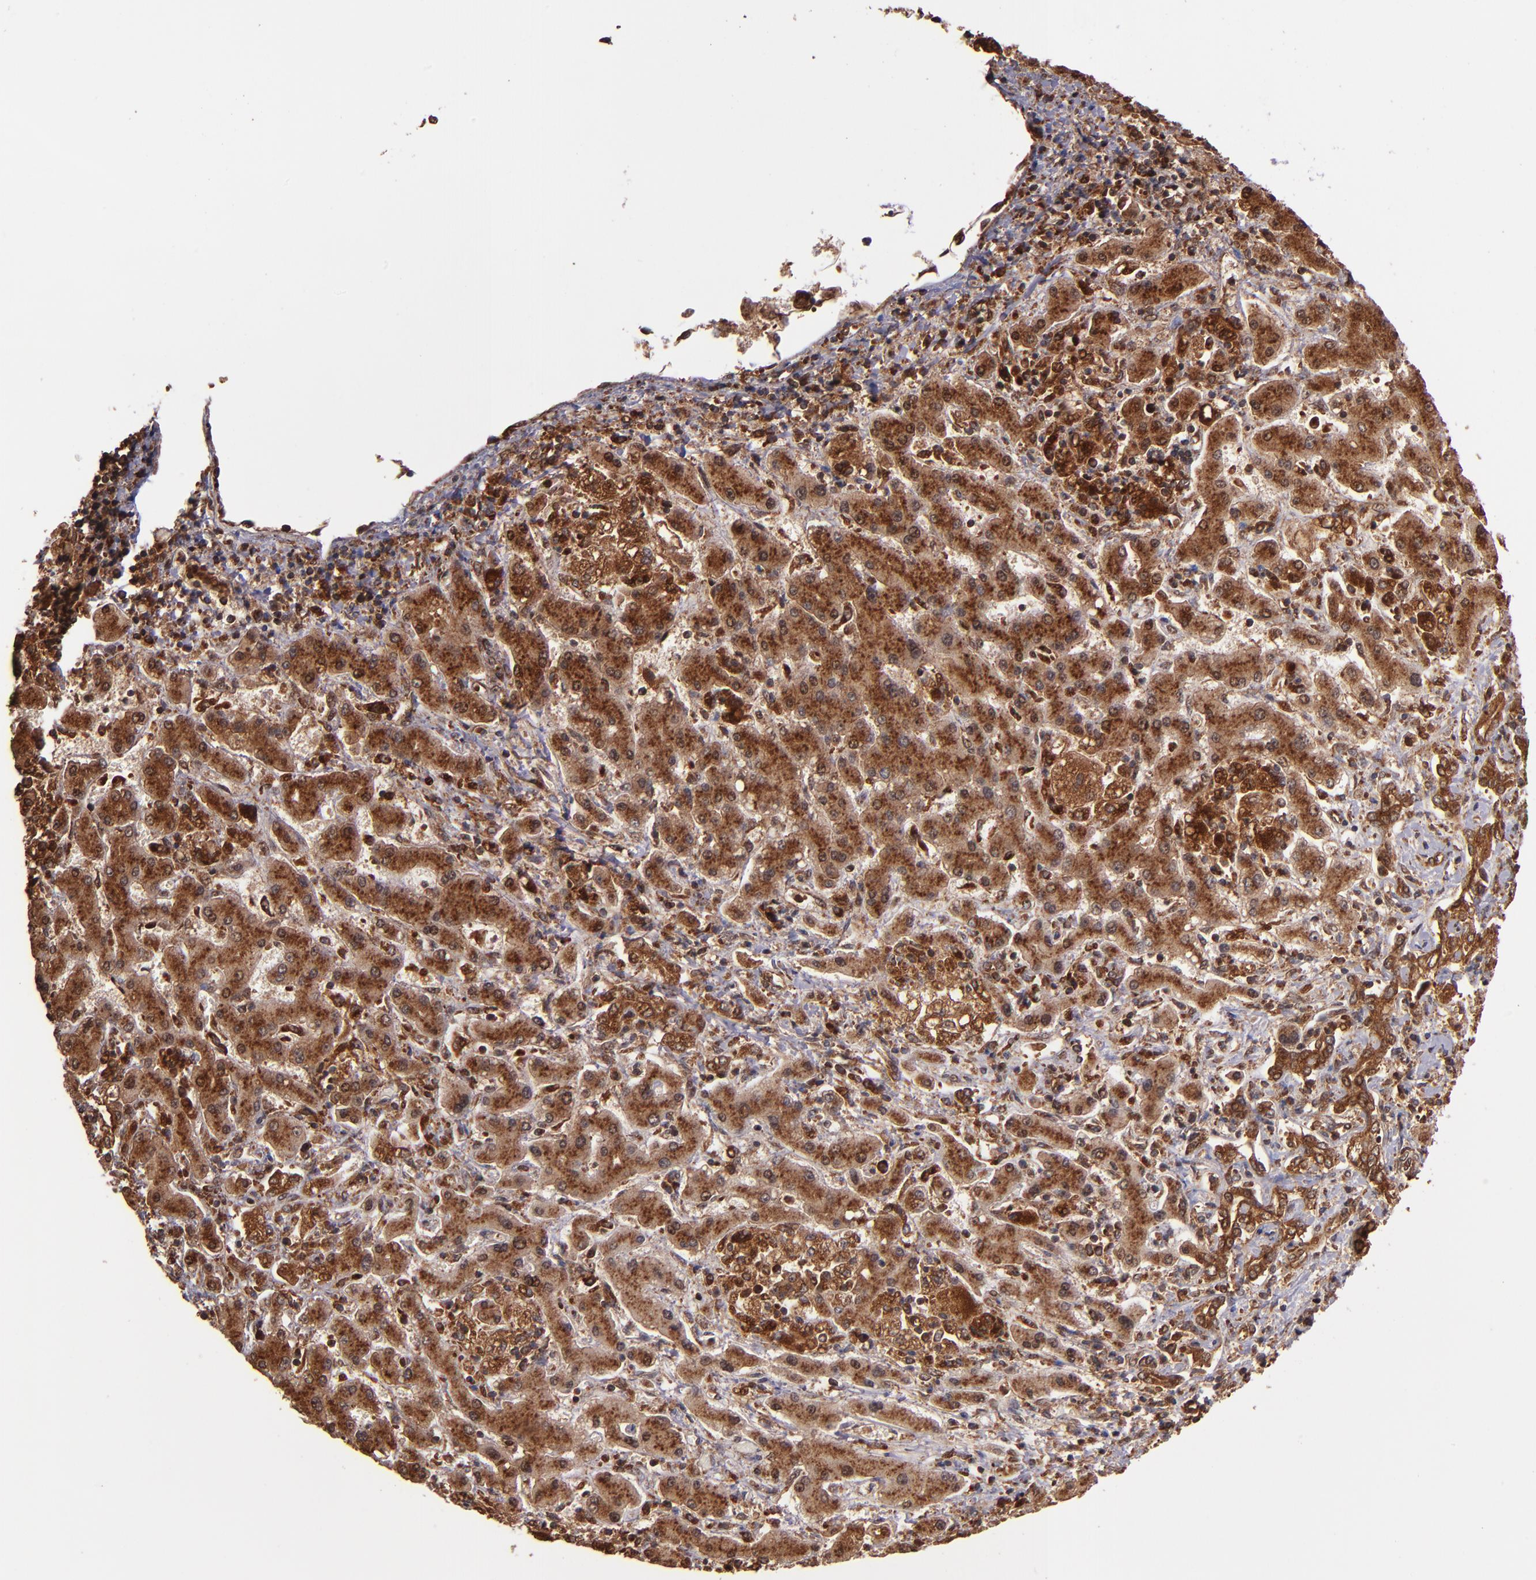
{"staining": {"intensity": "strong", "quantity": ">75%", "location": "cytoplasmic/membranous"}, "tissue": "liver cancer", "cell_type": "Tumor cells", "image_type": "cancer", "snomed": [{"axis": "morphology", "description": "Cholangiocarcinoma"}, {"axis": "topography", "description": "Liver"}], "caption": "The photomicrograph exhibits a brown stain indicating the presence of a protein in the cytoplasmic/membranous of tumor cells in cholangiocarcinoma (liver).", "gene": "STX8", "patient": {"sex": "male", "age": 50}}